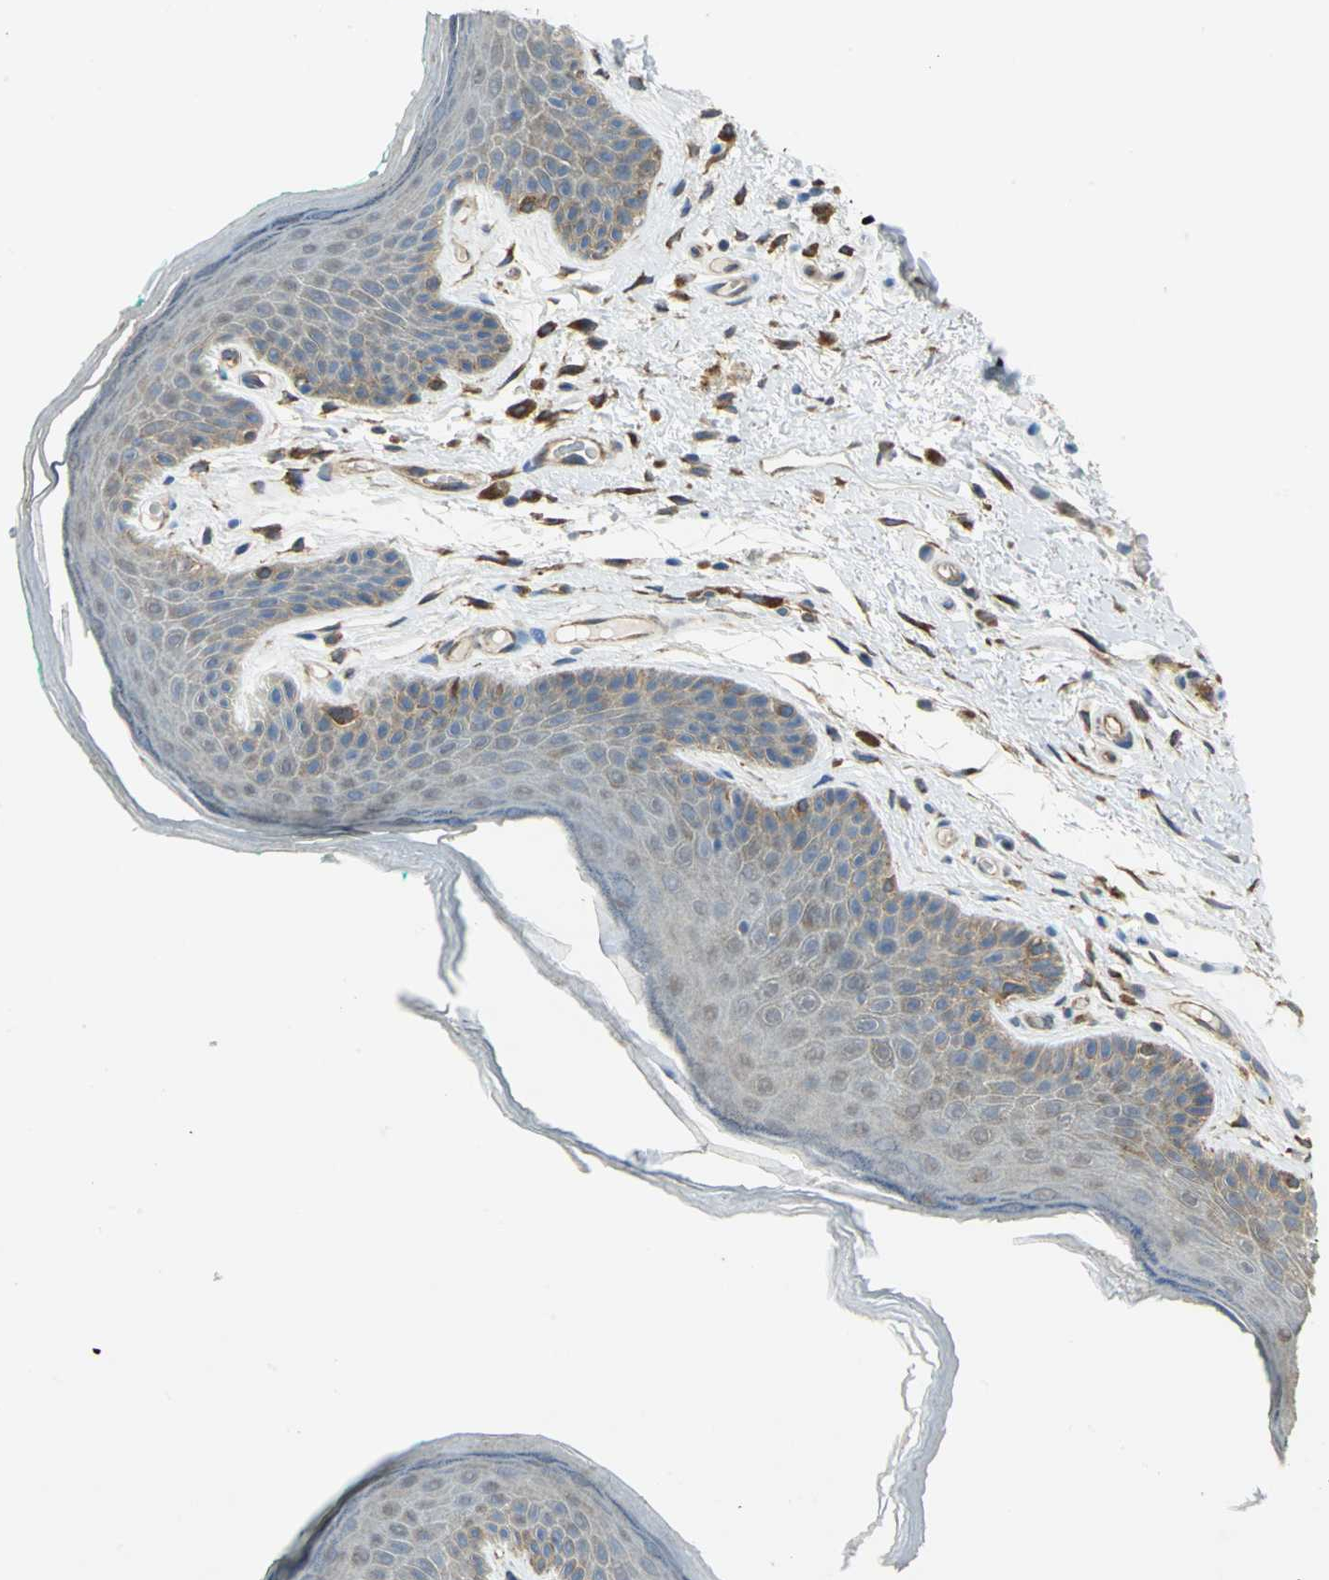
{"staining": {"intensity": "moderate", "quantity": "25%-75%", "location": "cytoplasmic/membranous"}, "tissue": "skin", "cell_type": "Epidermal cells", "image_type": "normal", "snomed": [{"axis": "morphology", "description": "Normal tissue, NOS"}, {"axis": "topography", "description": "Anal"}], "caption": "A medium amount of moderate cytoplasmic/membranous positivity is seen in approximately 25%-75% of epidermal cells in unremarkable skin.", "gene": "DIAPH2", "patient": {"sex": "male", "age": 74}}